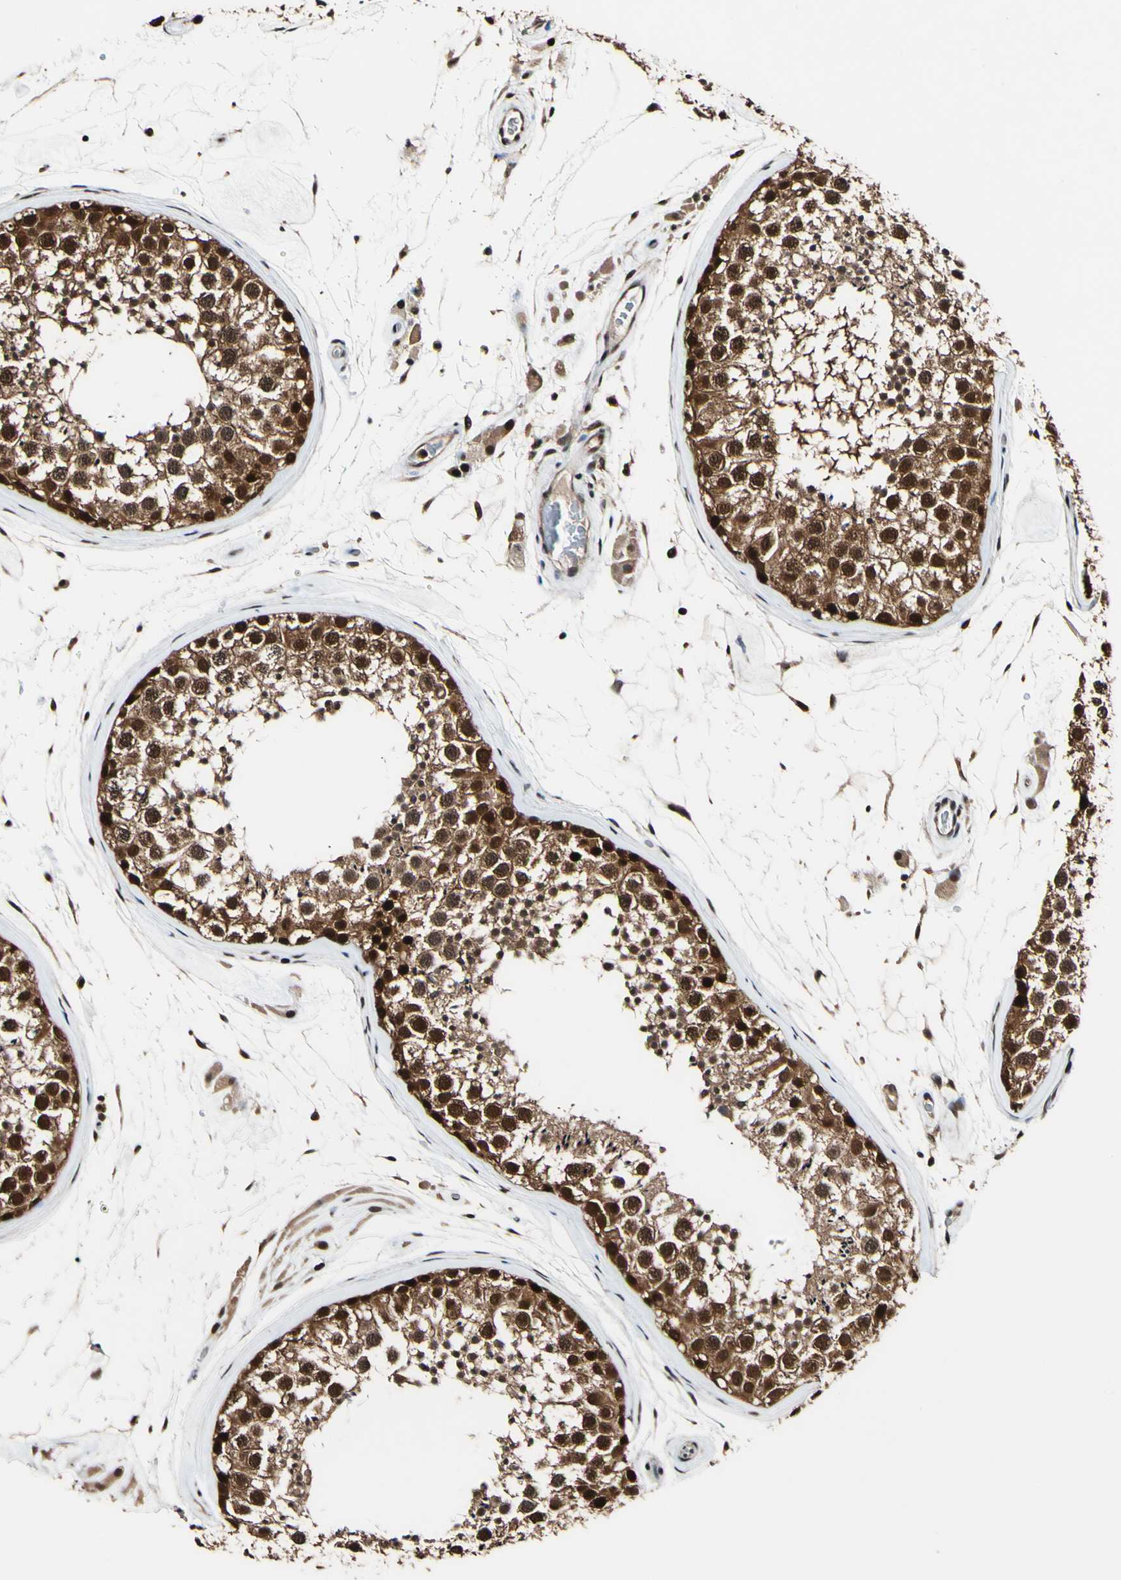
{"staining": {"intensity": "strong", "quantity": ">75%", "location": "cytoplasmic/membranous,nuclear"}, "tissue": "testis", "cell_type": "Cells in seminiferous ducts", "image_type": "normal", "snomed": [{"axis": "morphology", "description": "Normal tissue, NOS"}, {"axis": "topography", "description": "Testis"}], "caption": "A high-resolution photomicrograph shows immunohistochemistry (IHC) staining of normal testis, which reveals strong cytoplasmic/membranous,nuclear expression in approximately >75% of cells in seminiferous ducts.", "gene": "PSMD10", "patient": {"sex": "male", "age": 46}}